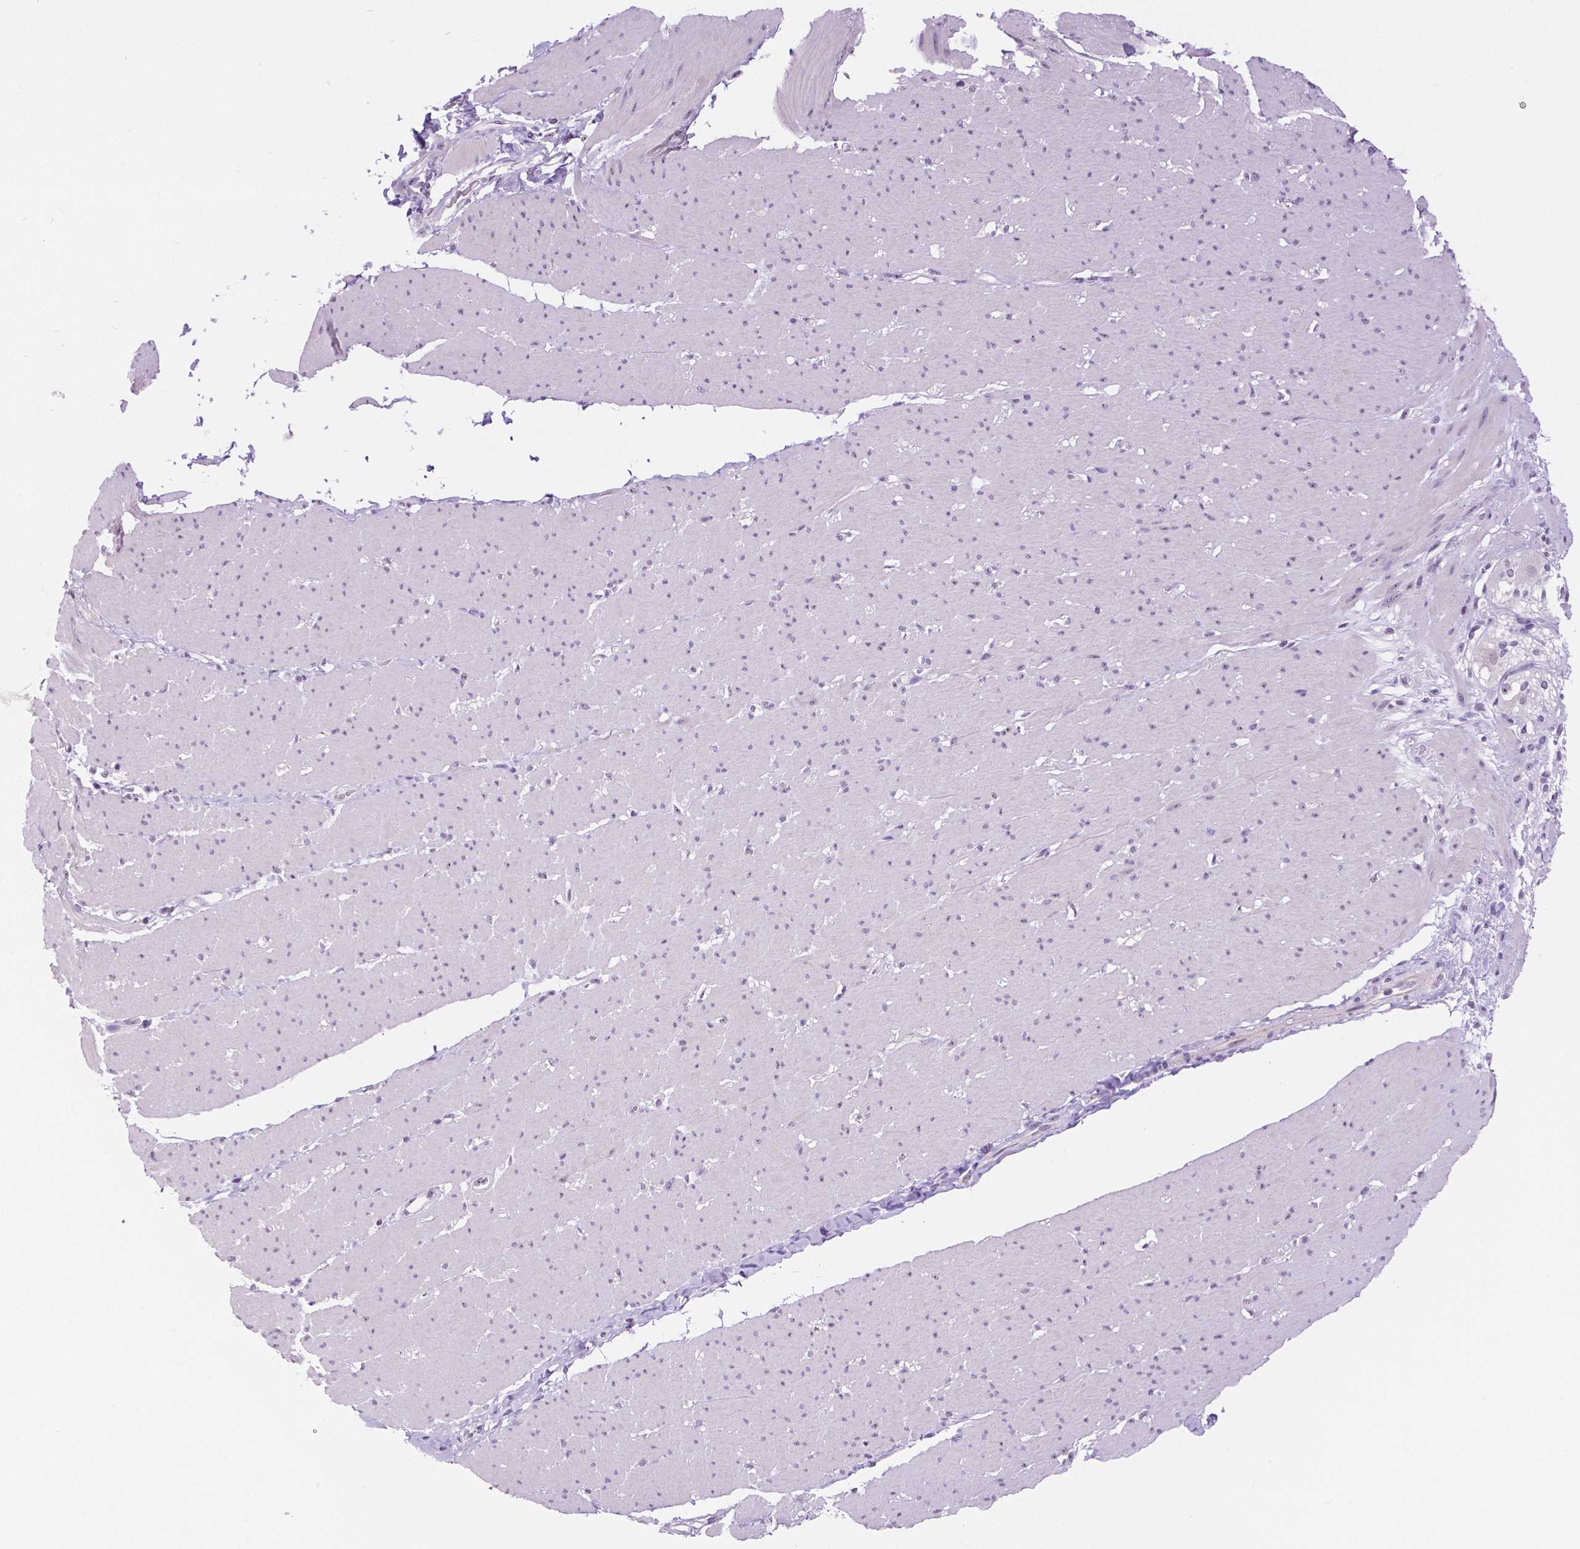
{"staining": {"intensity": "weak", "quantity": "25%-75%", "location": "nuclear"}, "tissue": "smooth muscle", "cell_type": "Smooth muscle cells", "image_type": "normal", "snomed": [{"axis": "morphology", "description": "Normal tissue, NOS"}, {"axis": "topography", "description": "Smooth muscle"}, {"axis": "topography", "description": "Rectum"}], "caption": "Immunohistochemistry micrograph of unremarkable smooth muscle: smooth muscle stained using immunohistochemistry (IHC) displays low levels of weak protein expression localized specifically in the nuclear of smooth muscle cells, appearing as a nuclear brown color.", "gene": "NHP2", "patient": {"sex": "male", "age": 53}}